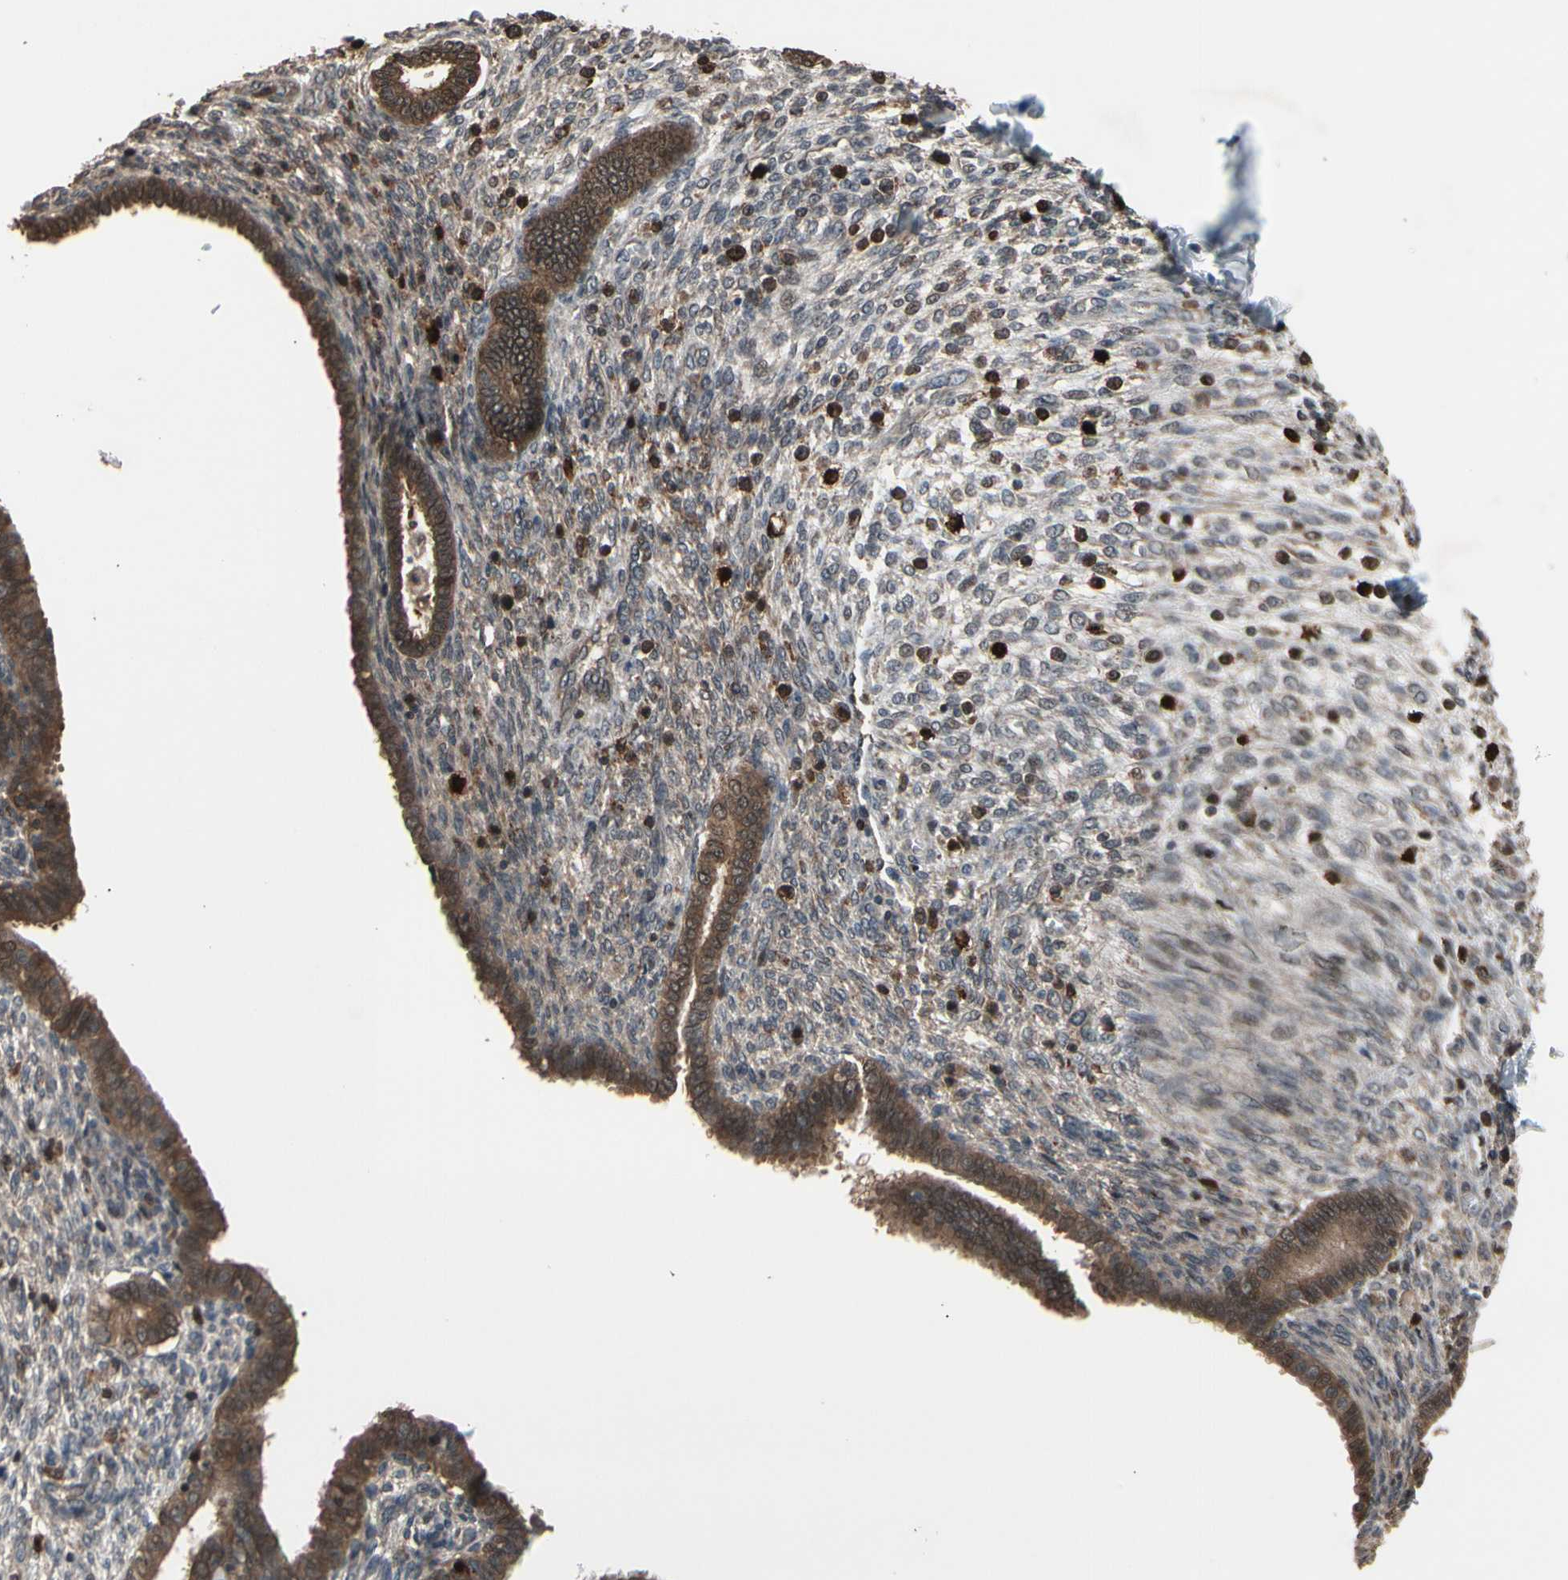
{"staining": {"intensity": "strong", "quantity": "<25%", "location": "nuclear"}, "tissue": "endometrium", "cell_type": "Cells in endometrial stroma", "image_type": "normal", "snomed": [{"axis": "morphology", "description": "Normal tissue, NOS"}, {"axis": "topography", "description": "Endometrium"}], "caption": "Immunohistochemical staining of benign human endometrium shows medium levels of strong nuclear positivity in about <25% of cells in endometrial stroma.", "gene": "CSF1R", "patient": {"sex": "female", "age": 72}}